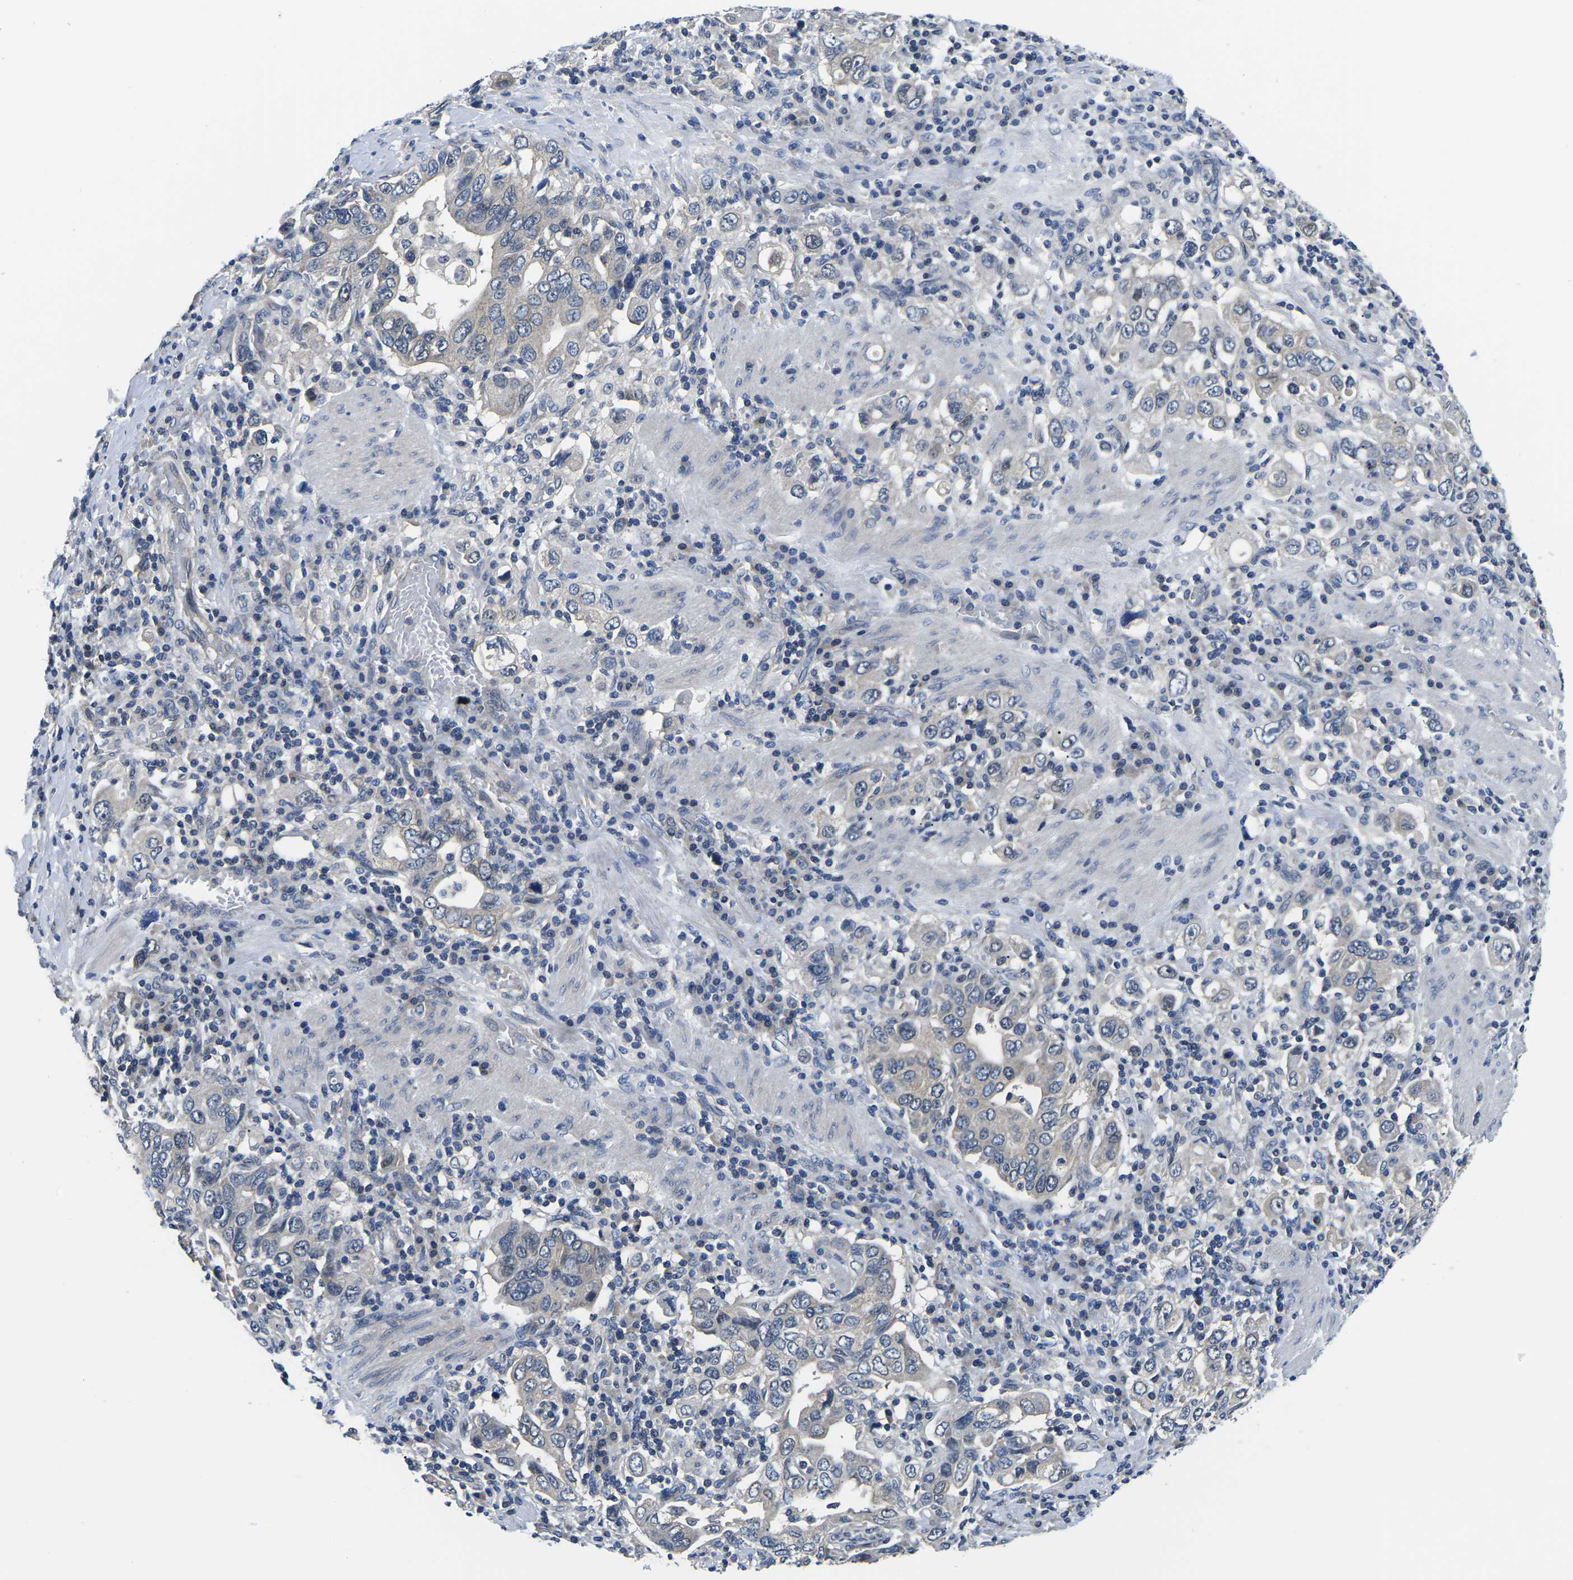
{"staining": {"intensity": "weak", "quantity": "25%-75%", "location": "cytoplasmic/membranous"}, "tissue": "stomach cancer", "cell_type": "Tumor cells", "image_type": "cancer", "snomed": [{"axis": "morphology", "description": "Adenocarcinoma, NOS"}, {"axis": "topography", "description": "Stomach, upper"}], "caption": "The immunohistochemical stain highlights weak cytoplasmic/membranous staining in tumor cells of adenocarcinoma (stomach) tissue.", "gene": "GSK3B", "patient": {"sex": "male", "age": 62}}